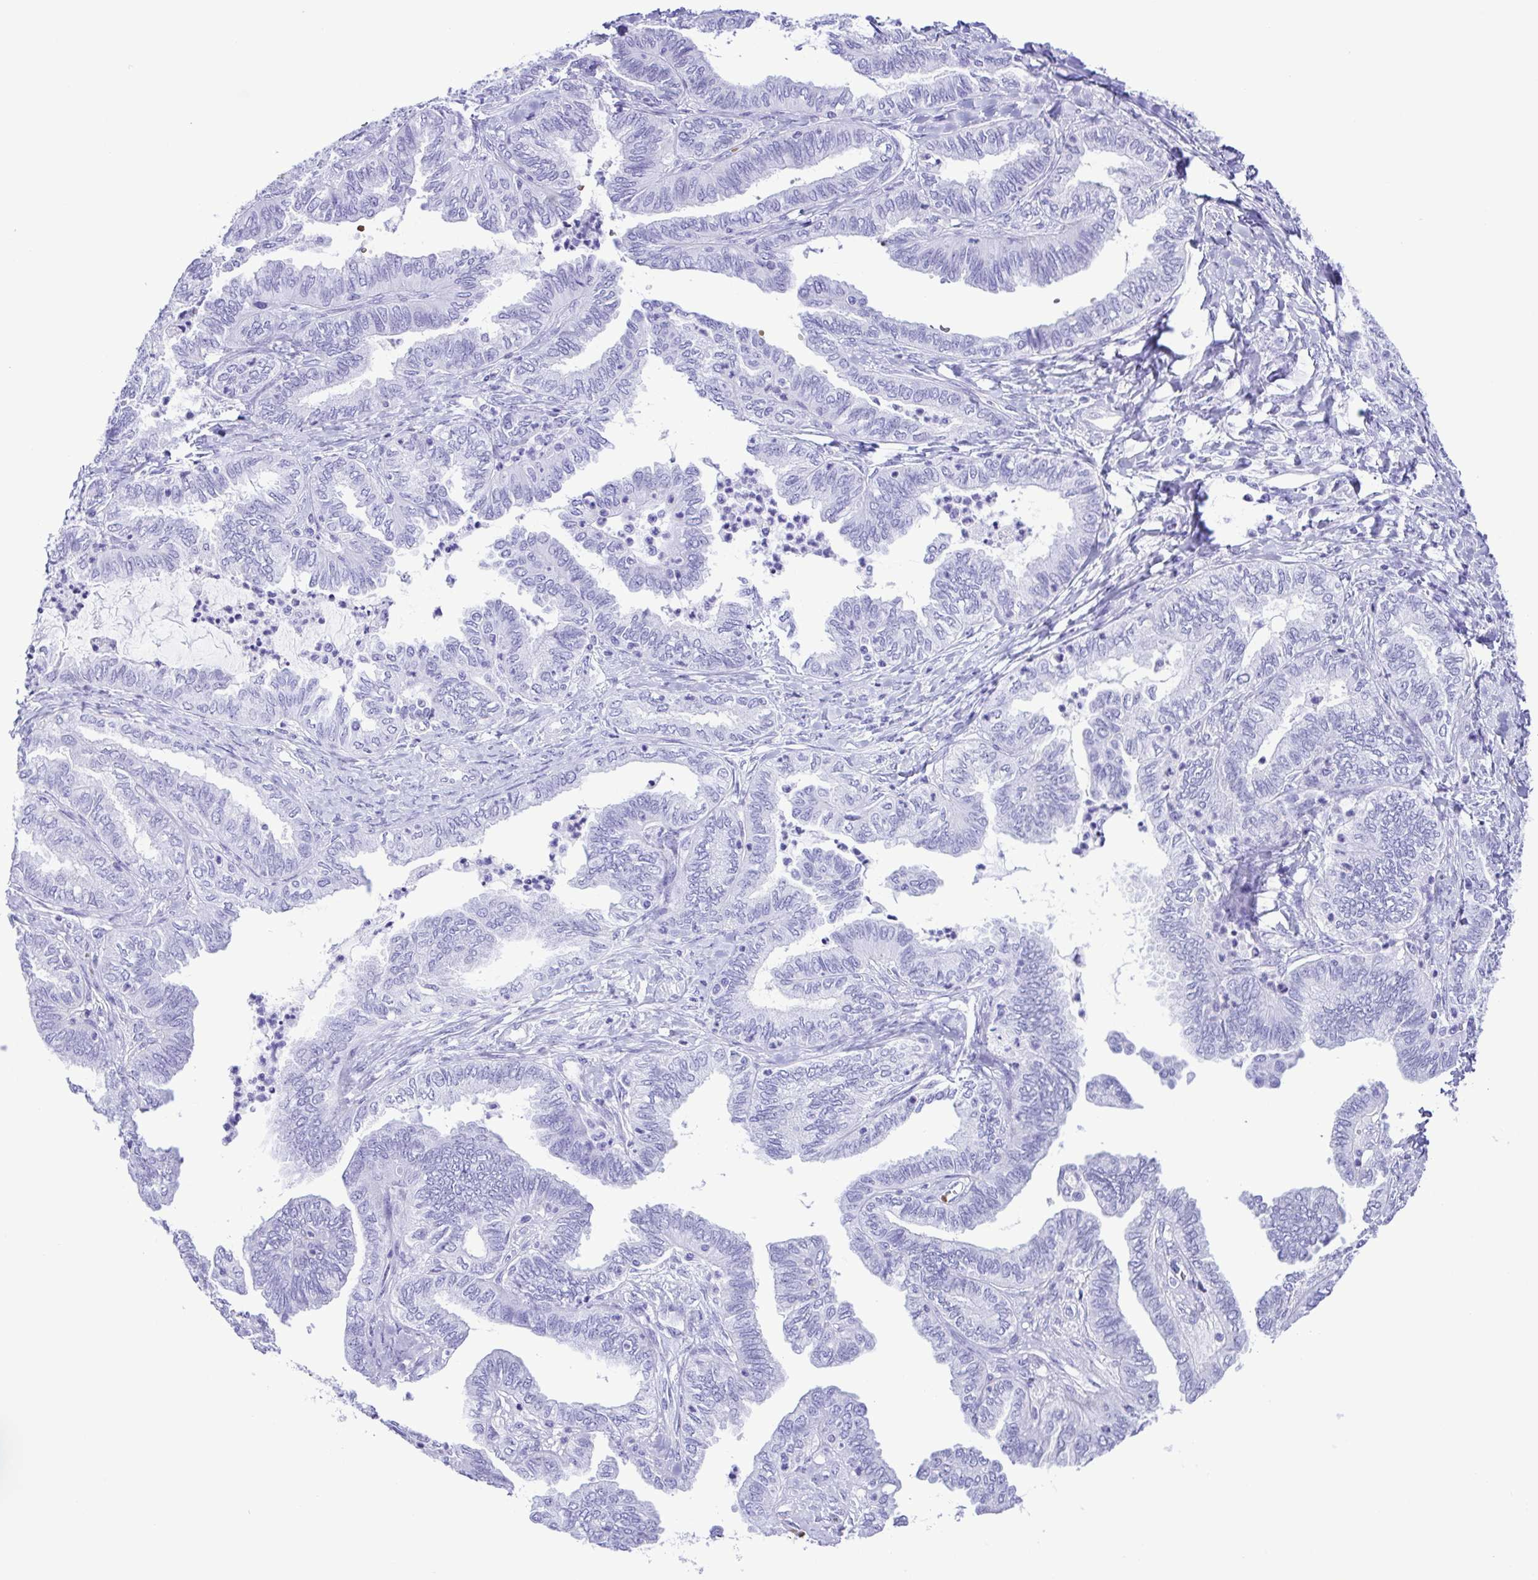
{"staining": {"intensity": "negative", "quantity": "none", "location": "none"}, "tissue": "ovarian cancer", "cell_type": "Tumor cells", "image_type": "cancer", "snomed": [{"axis": "morphology", "description": "Carcinoma, endometroid"}, {"axis": "topography", "description": "Ovary"}], "caption": "Micrograph shows no protein positivity in tumor cells of ovarian endometroid carcinoma tissue.", "gene": "SYT1", "patient": {"sex": "female", "age": 70}}